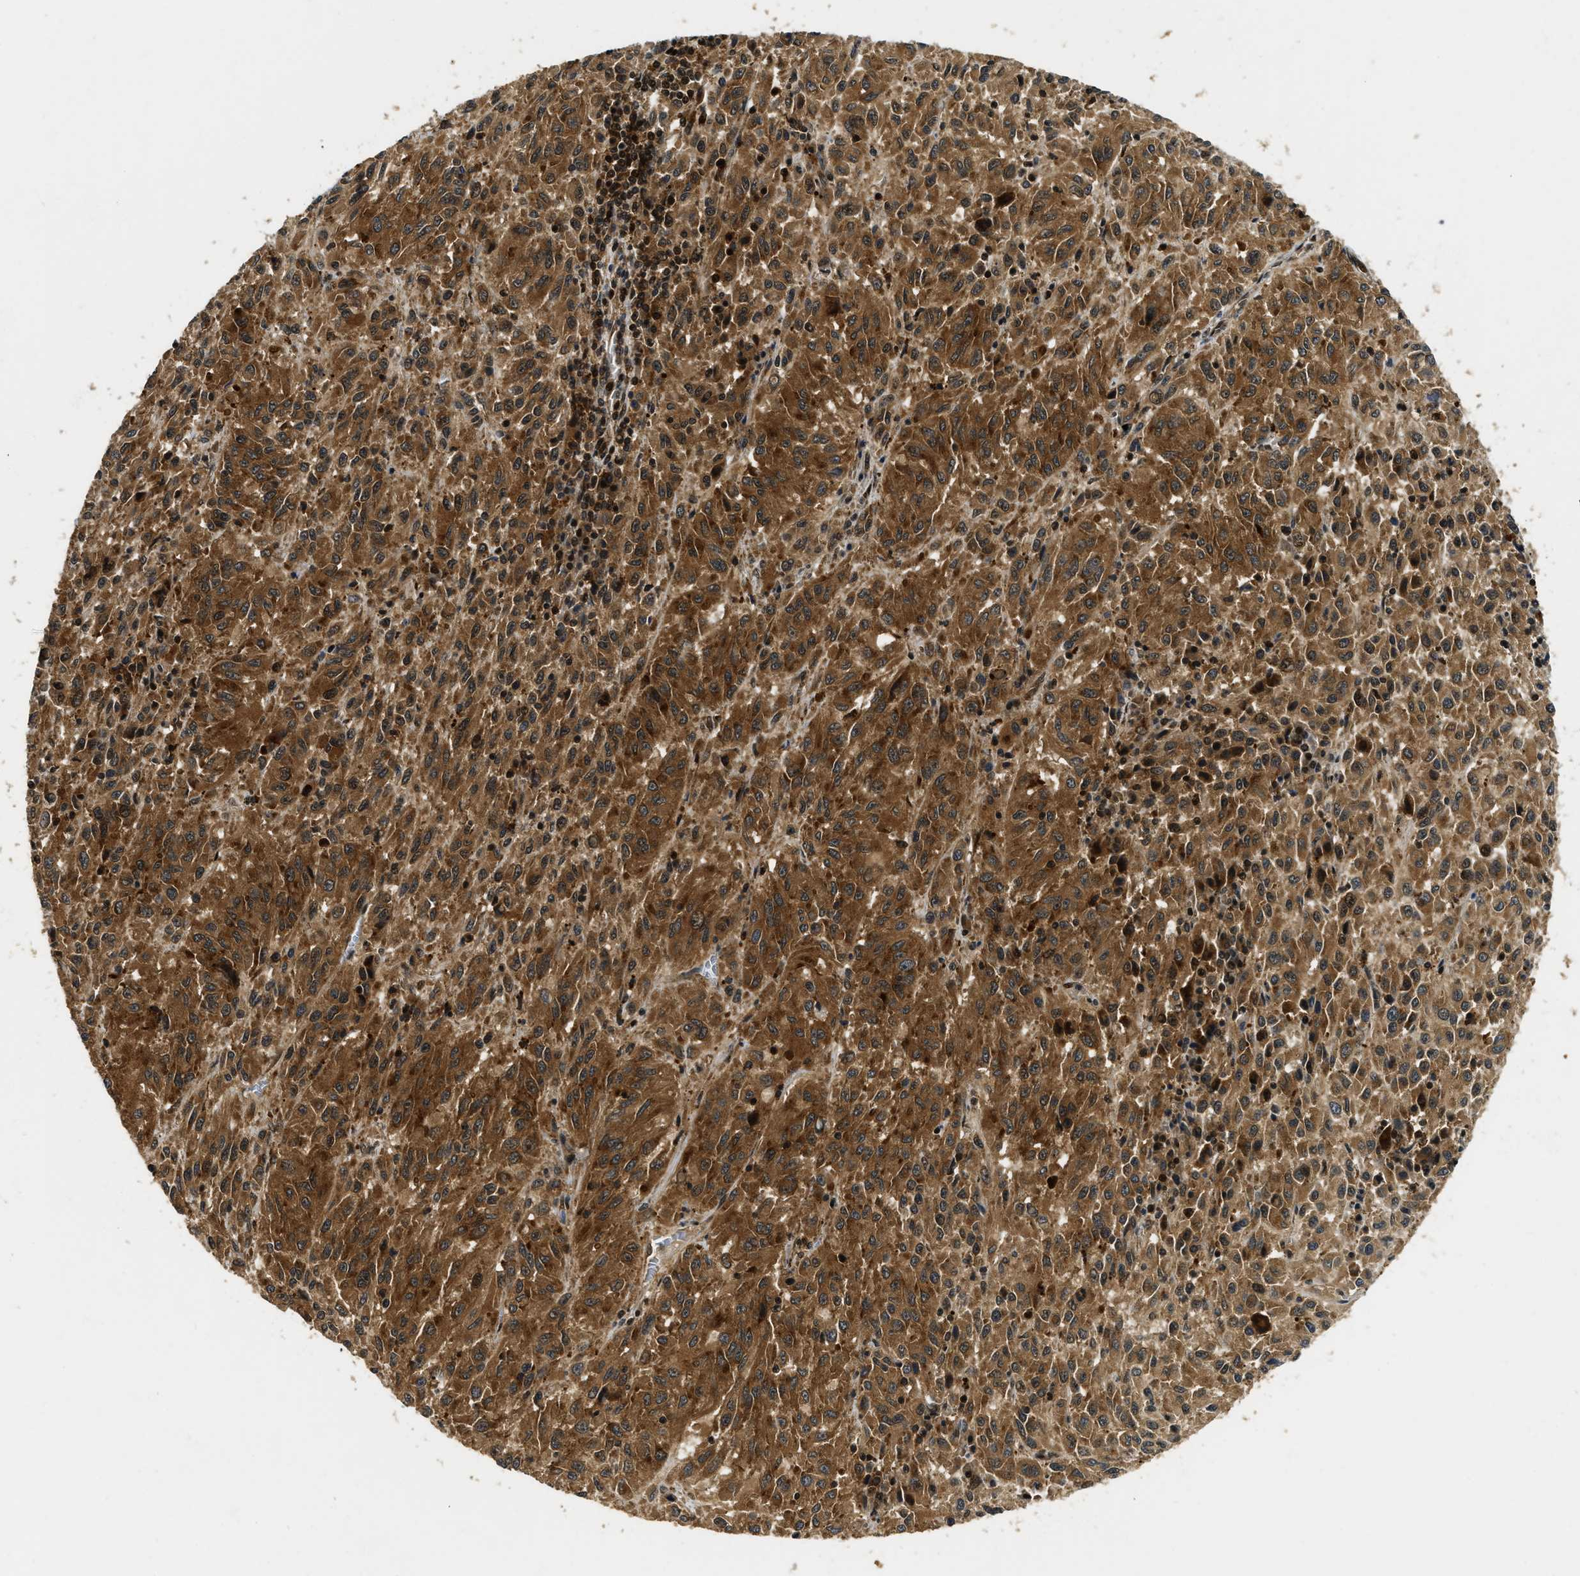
{"staining": {"intensity": "strong", "quantity": ">75%", "location": "cytoplasmic/membranous"}, "tissue": "melanoma", "cell_type": "Tumor cells", "image_type": "cancer", "snomed": [{"axis": "morphology", "description": "Malignant melanoma, Metastatic site"}, {"axis": "topography", "description": "Lung"}], "caption": "Malignant melanoma (metastatic site) tissue exhibits strong cytoplasmic/membranous expression in approximately >75% of tumor cells (Brightfield microscopy of DAB IHC at high magnification).", "gene": "ADSL", "patient": {"sex": "male", "age": 64}}